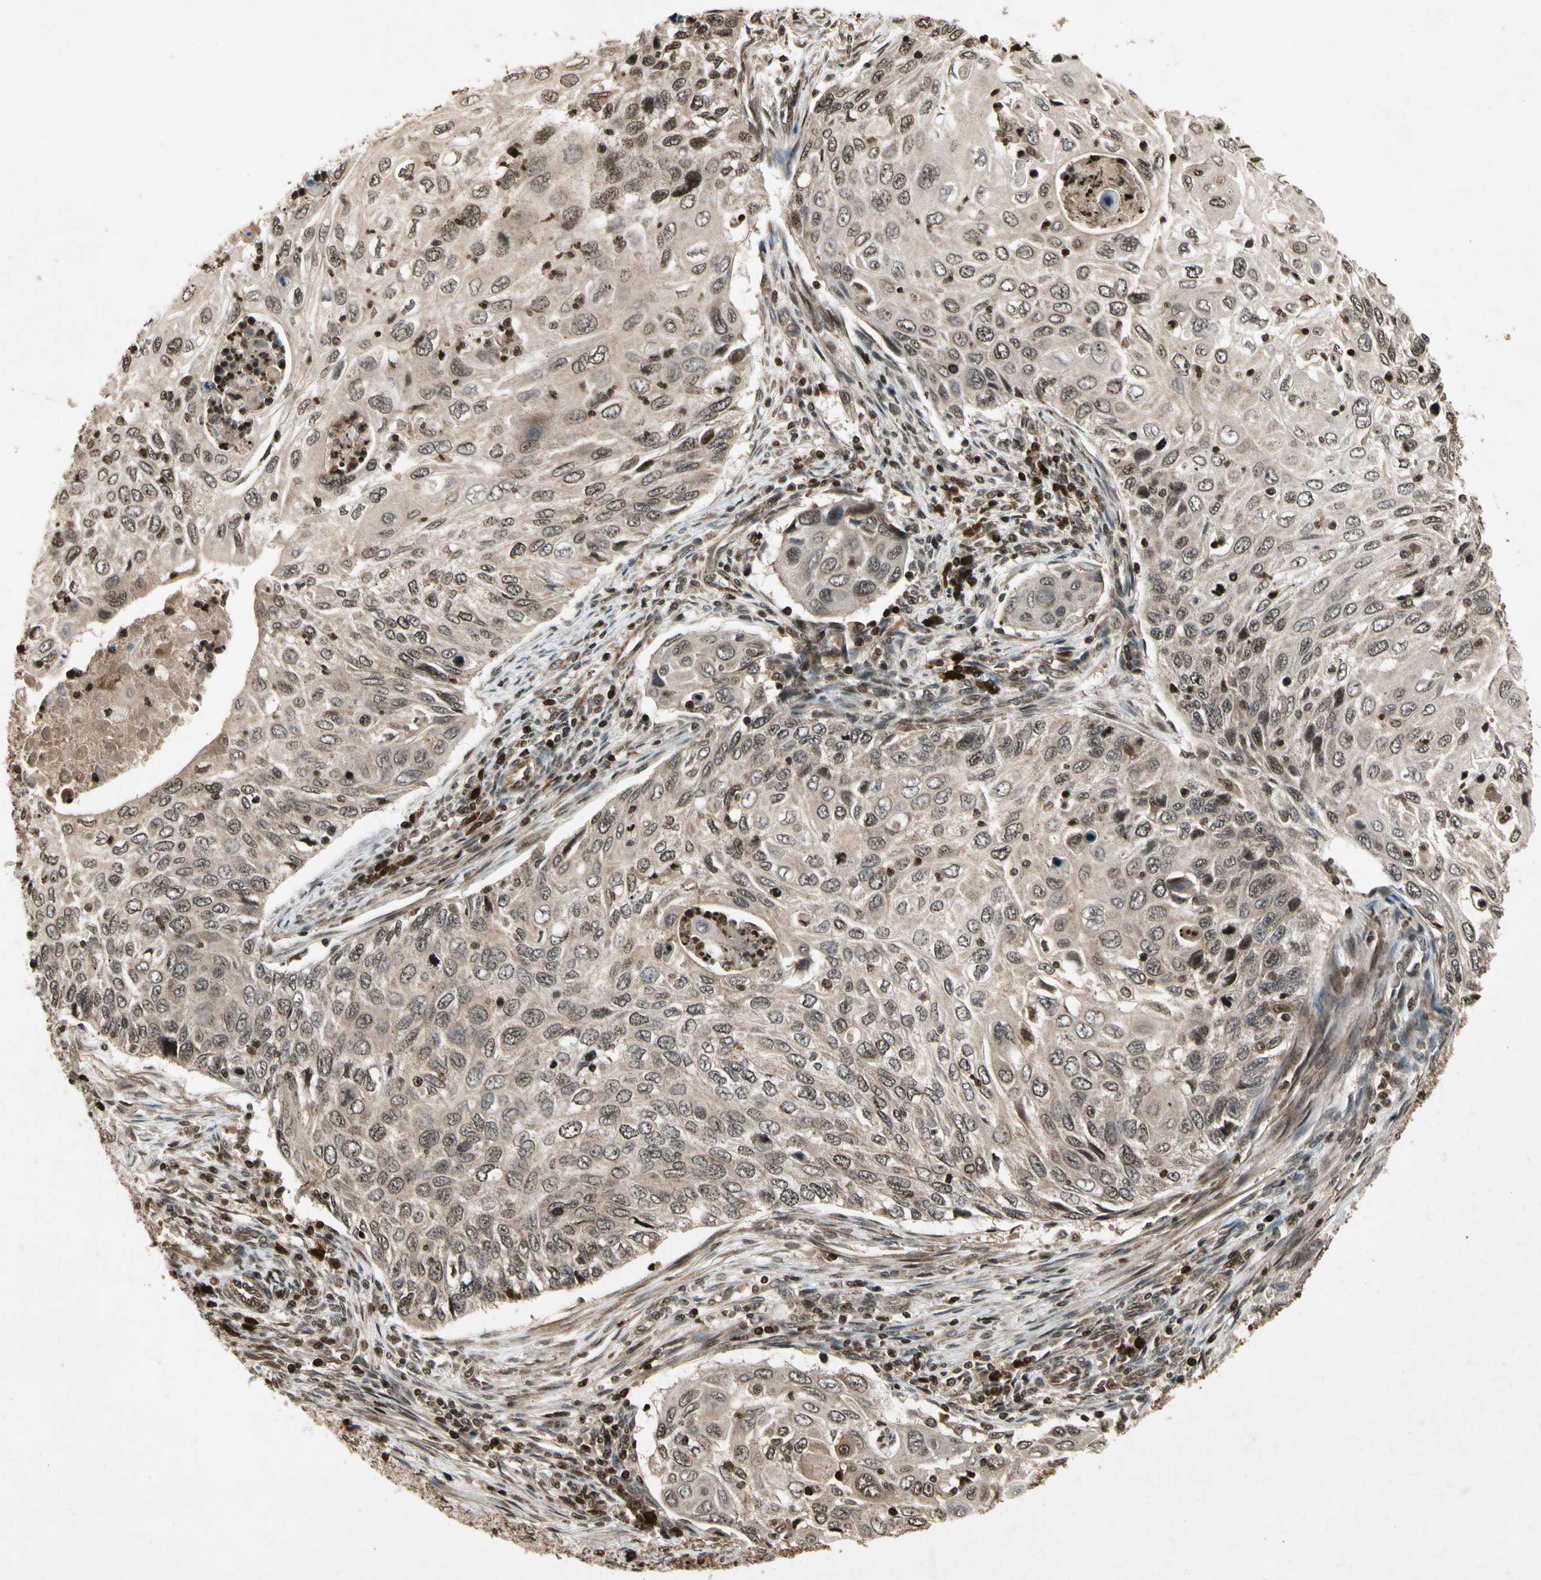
{"staining": {"intensity": "weak", "quantity": ">75%", "location": "cytoplasmic/membranous"}, "tissue": "cervical cancer", "cell_type": "Tumor cells", "image_type": "cancer", "snomed": [{"axis": "morphology", "description": "Squamous cell carcinoma, NOS"}, {"axis": "topography", "description": "Cervix"}], "caption": "About >75% of tumor cells in cervical cancer show weak cytoplasmic/membranous protein staining as visualized by brown immunohistochemical staining.", "gene": "GLRX", "patient": {"sex": "female", "age": 70}}